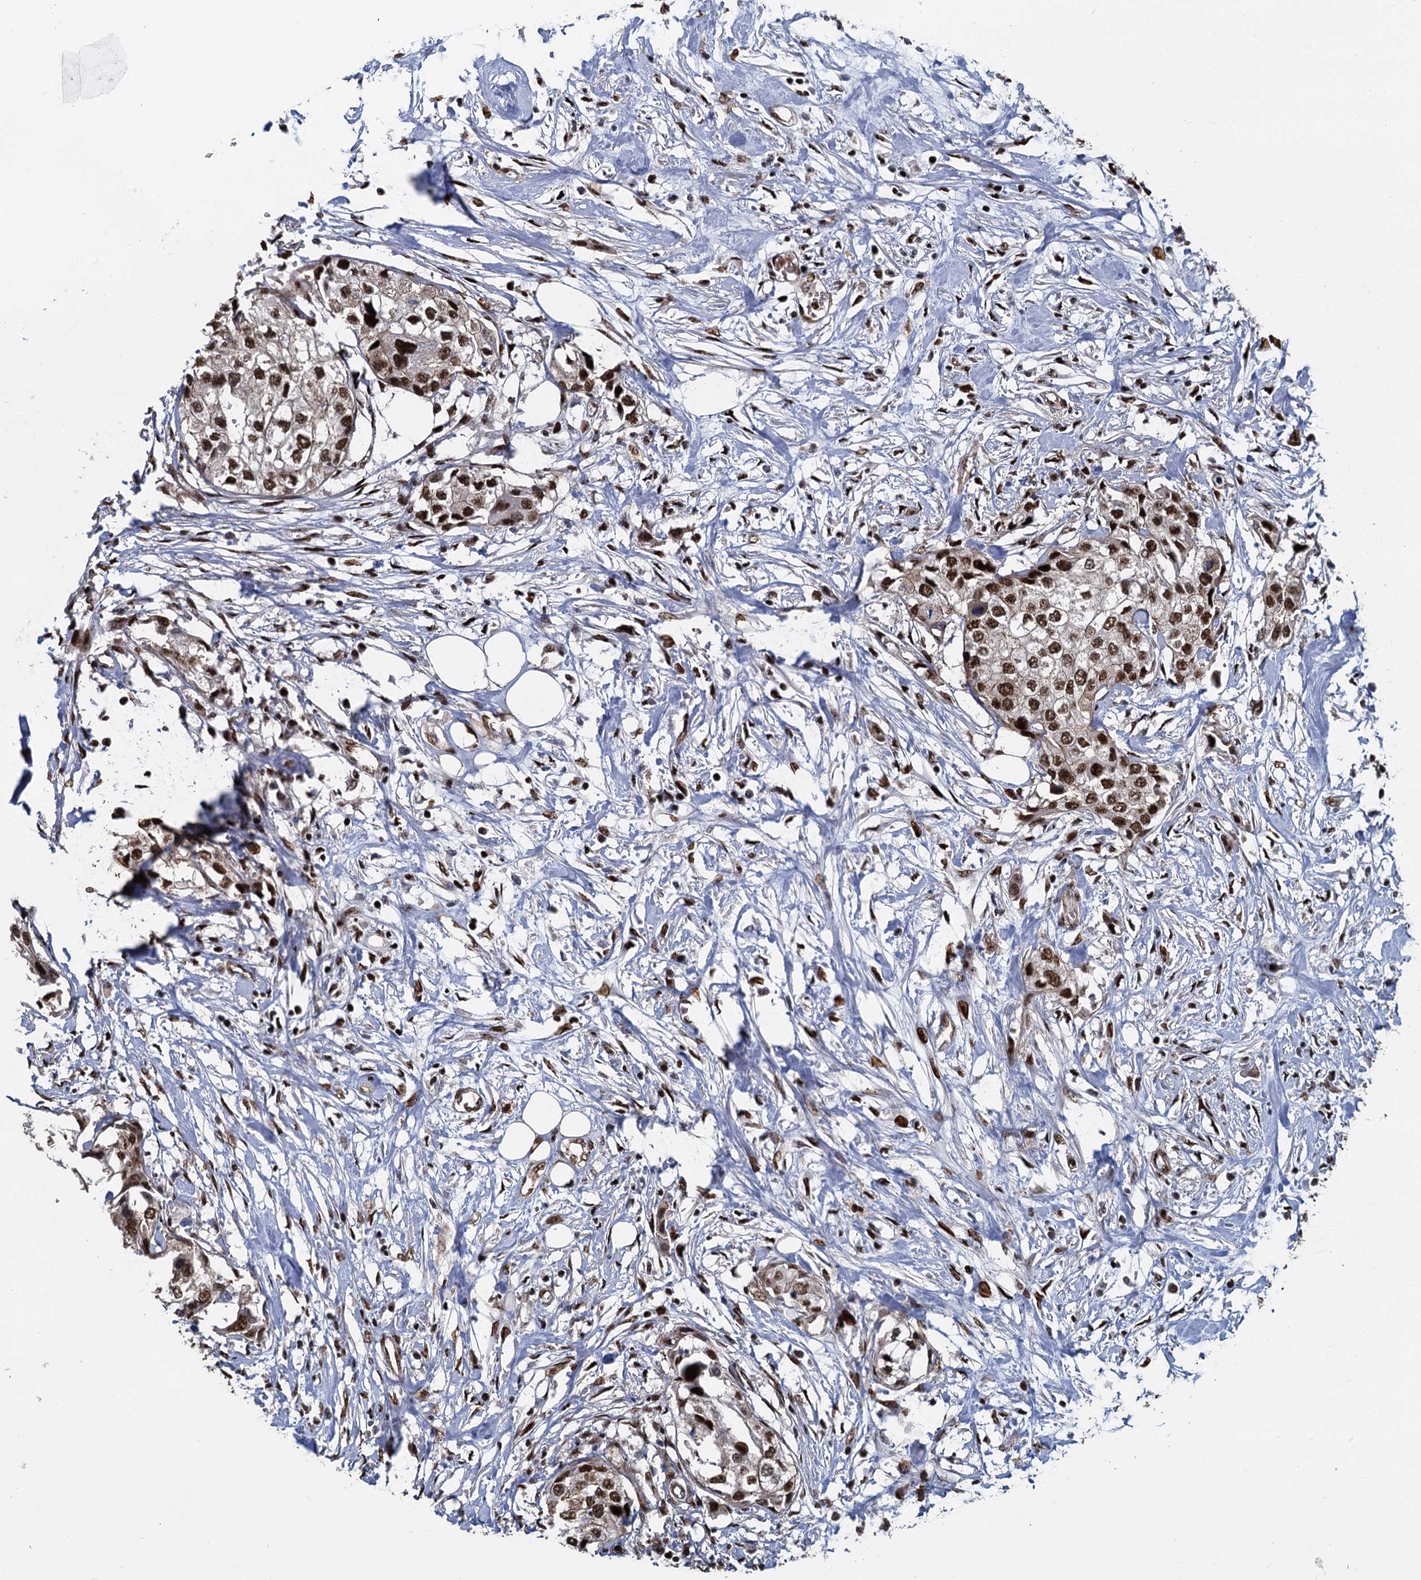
{"staining": {"intensity": "strong", "quantity": ">75%", "location": "nuclear"}, "tissue": "urothelial cancer", "cell_type": "Tumor cells", "image_type": "cancer", "snomed": [{"axis": "morphology", "description": "Urothelial carcinoma, High grade"}, {"axis": "topography", "description": "Urinary bladder"}], "caption": "High-power microscopy captured an immunohistochemistry (IHC) photomicrograph of urothelial carcinoma (high-grade), revealing strong nuclear staining in approximately >75% of tumor cells.", "gene": "ANKRD49", "patient": {"sex": "male", "age": 64}}